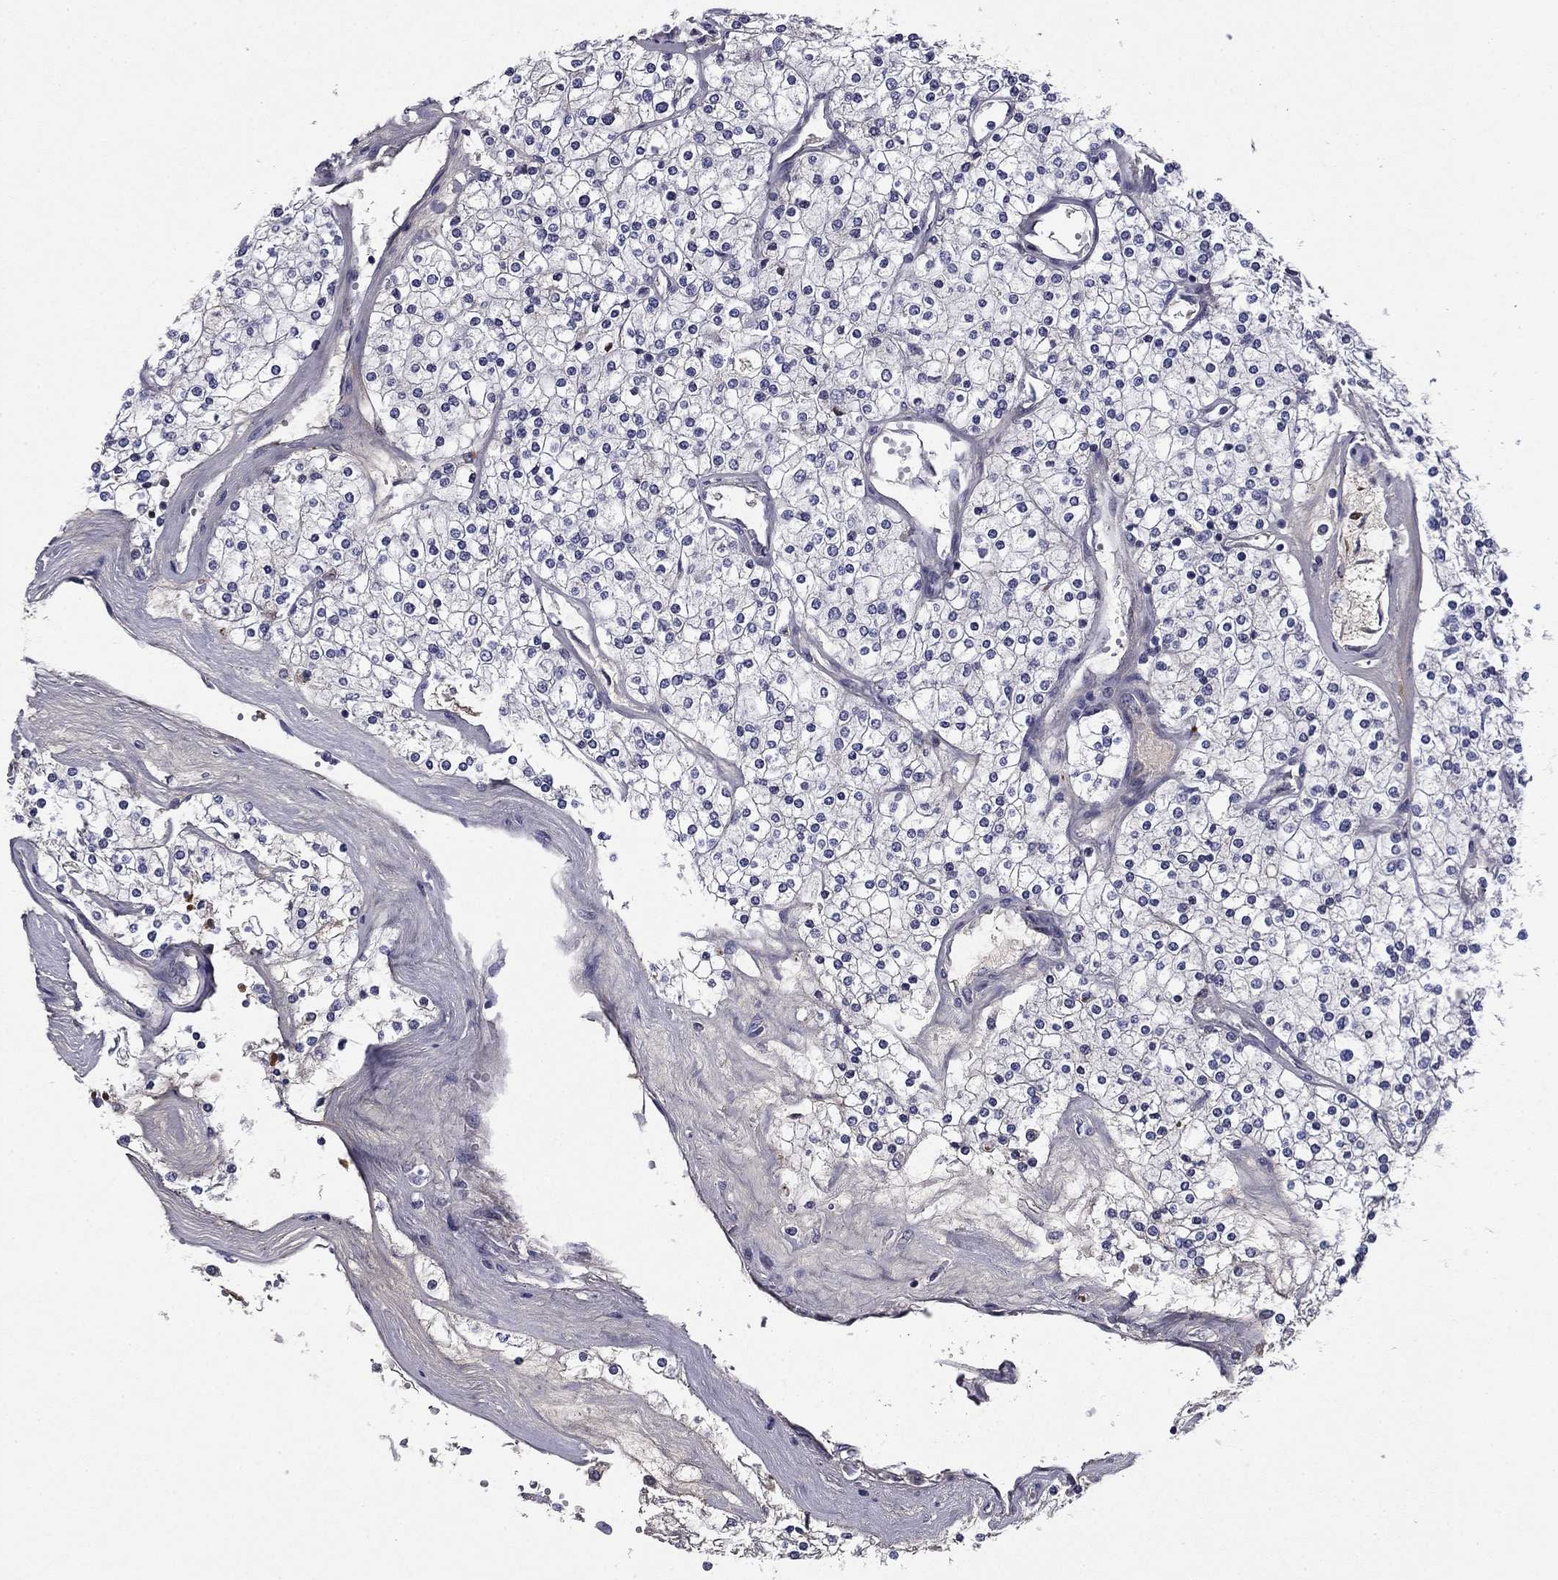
{"staining": {"intensity": "negative", "quantity": "none", "location": "none"}, "tissue": "renal cancer", "cell_type": "Tumor cells", "image_type": "cancer", "snomed": [{"axis": "morphology", "description": "Adenocarcinoma, NOS"}, {"axis": "topography", "description": "Kidney"}], "caption": "A high-resolution histopathology image shows immunohistochemistry staining of renal cancer (adenocarcinoma), which displays no significant expression in tumor cells.", "gene": "COL2A1", "patient": {"sex": "male", "age": 80}}